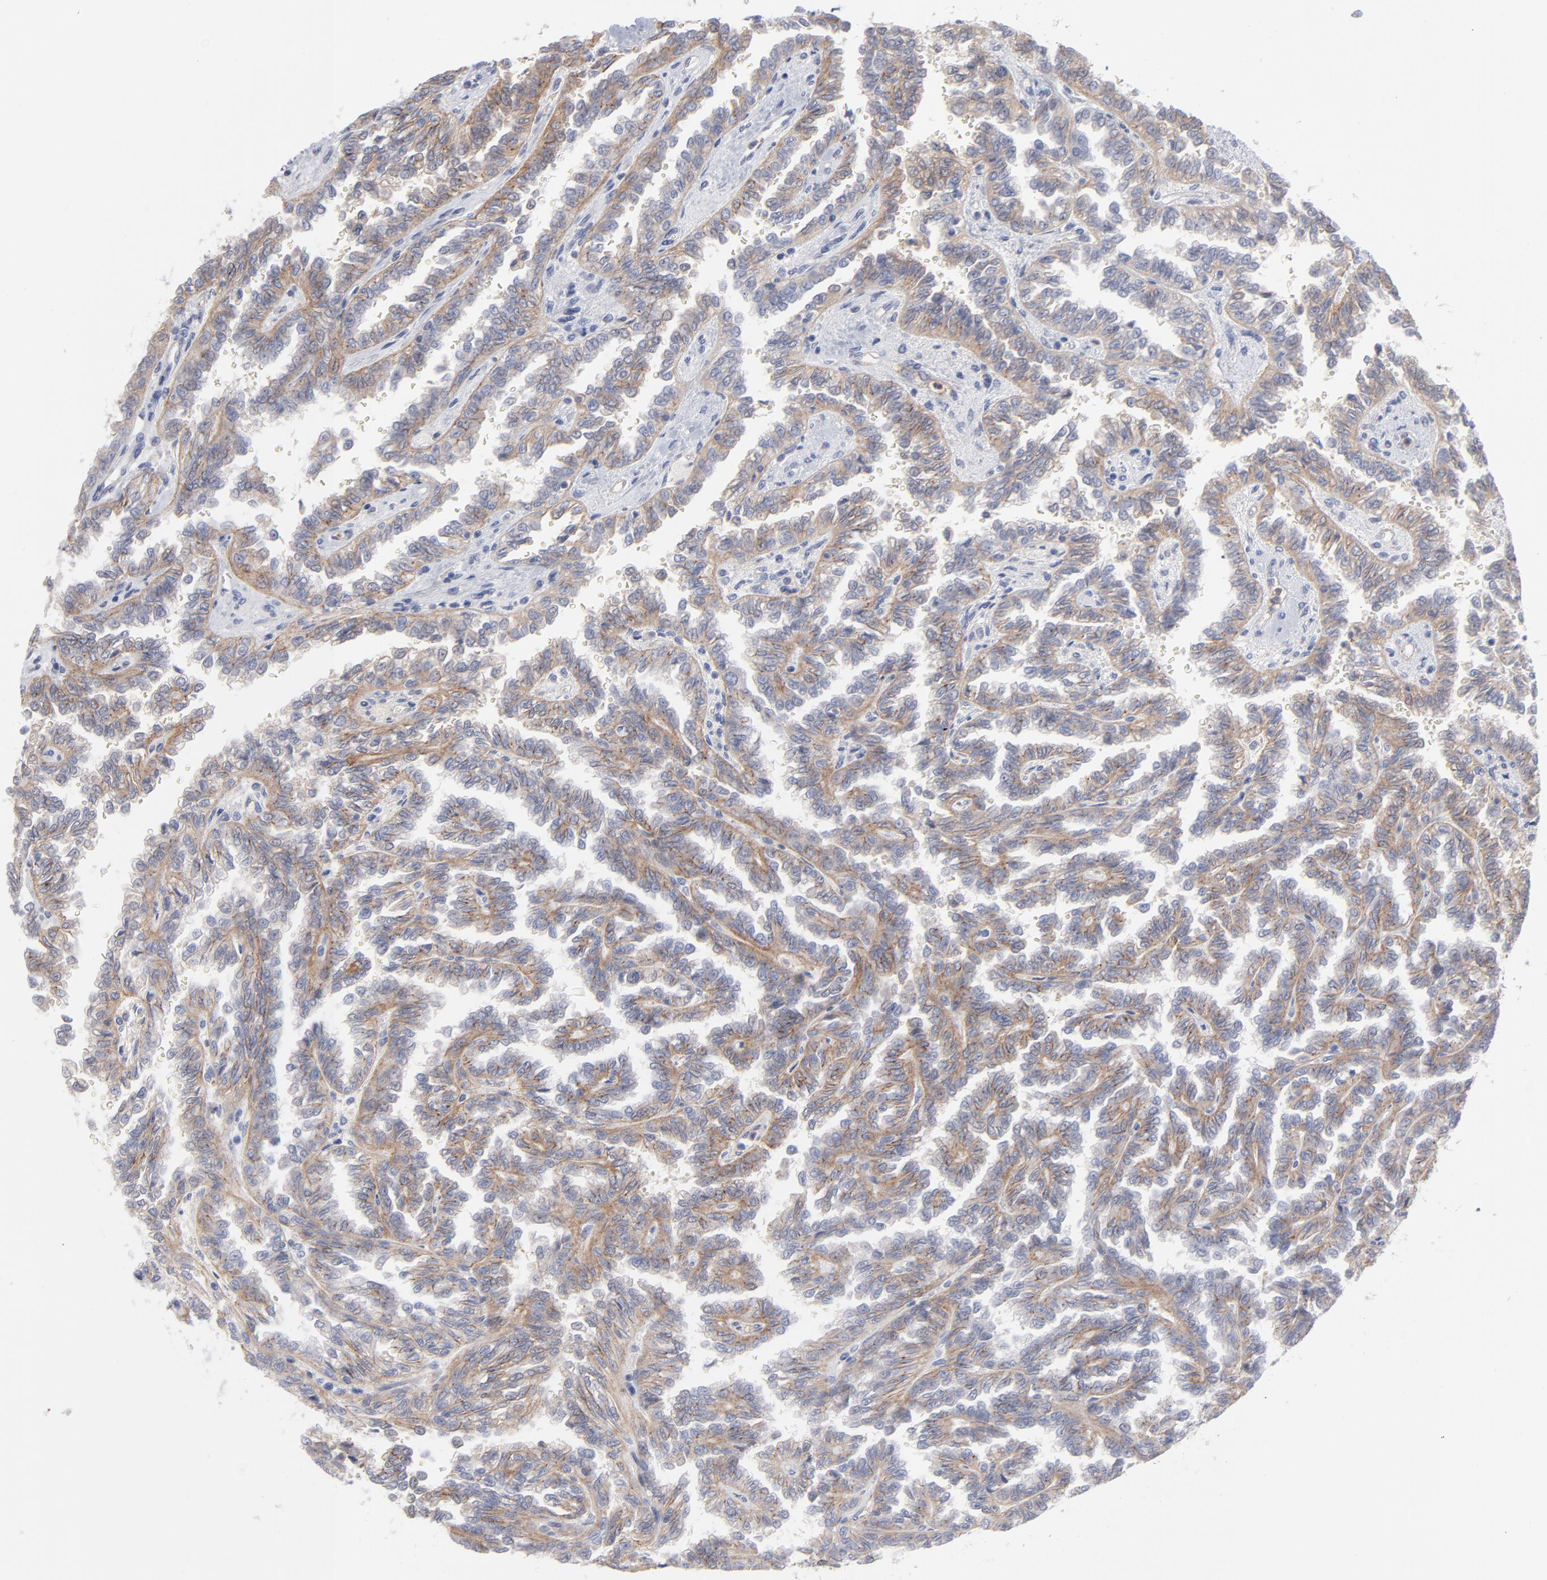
{"staining": {"intensity": "moderate", "quantity": ">75%", "location": "cytoplasmic/membranous"}, "tissue": "renal cancer", "cell_type": "Tumor cells", "image_type": "cancer", "snomed": [{"axis": "morphology", "description": "Inflammation, NOS"}, {"axis": "morphology", "description": "Adenocarcinoma, NOS"}, {"axis": "topography", "description": "Kidney"}], "caption": "A high-resolution histopathology image shows IHC staining of renal adenocarcinoma, which reveals moderate cytoplasmic/membranous positivity in about >75% of tumor cells.", "gene": "CCR3", "patient": {"sex": "male", "age": 68}}